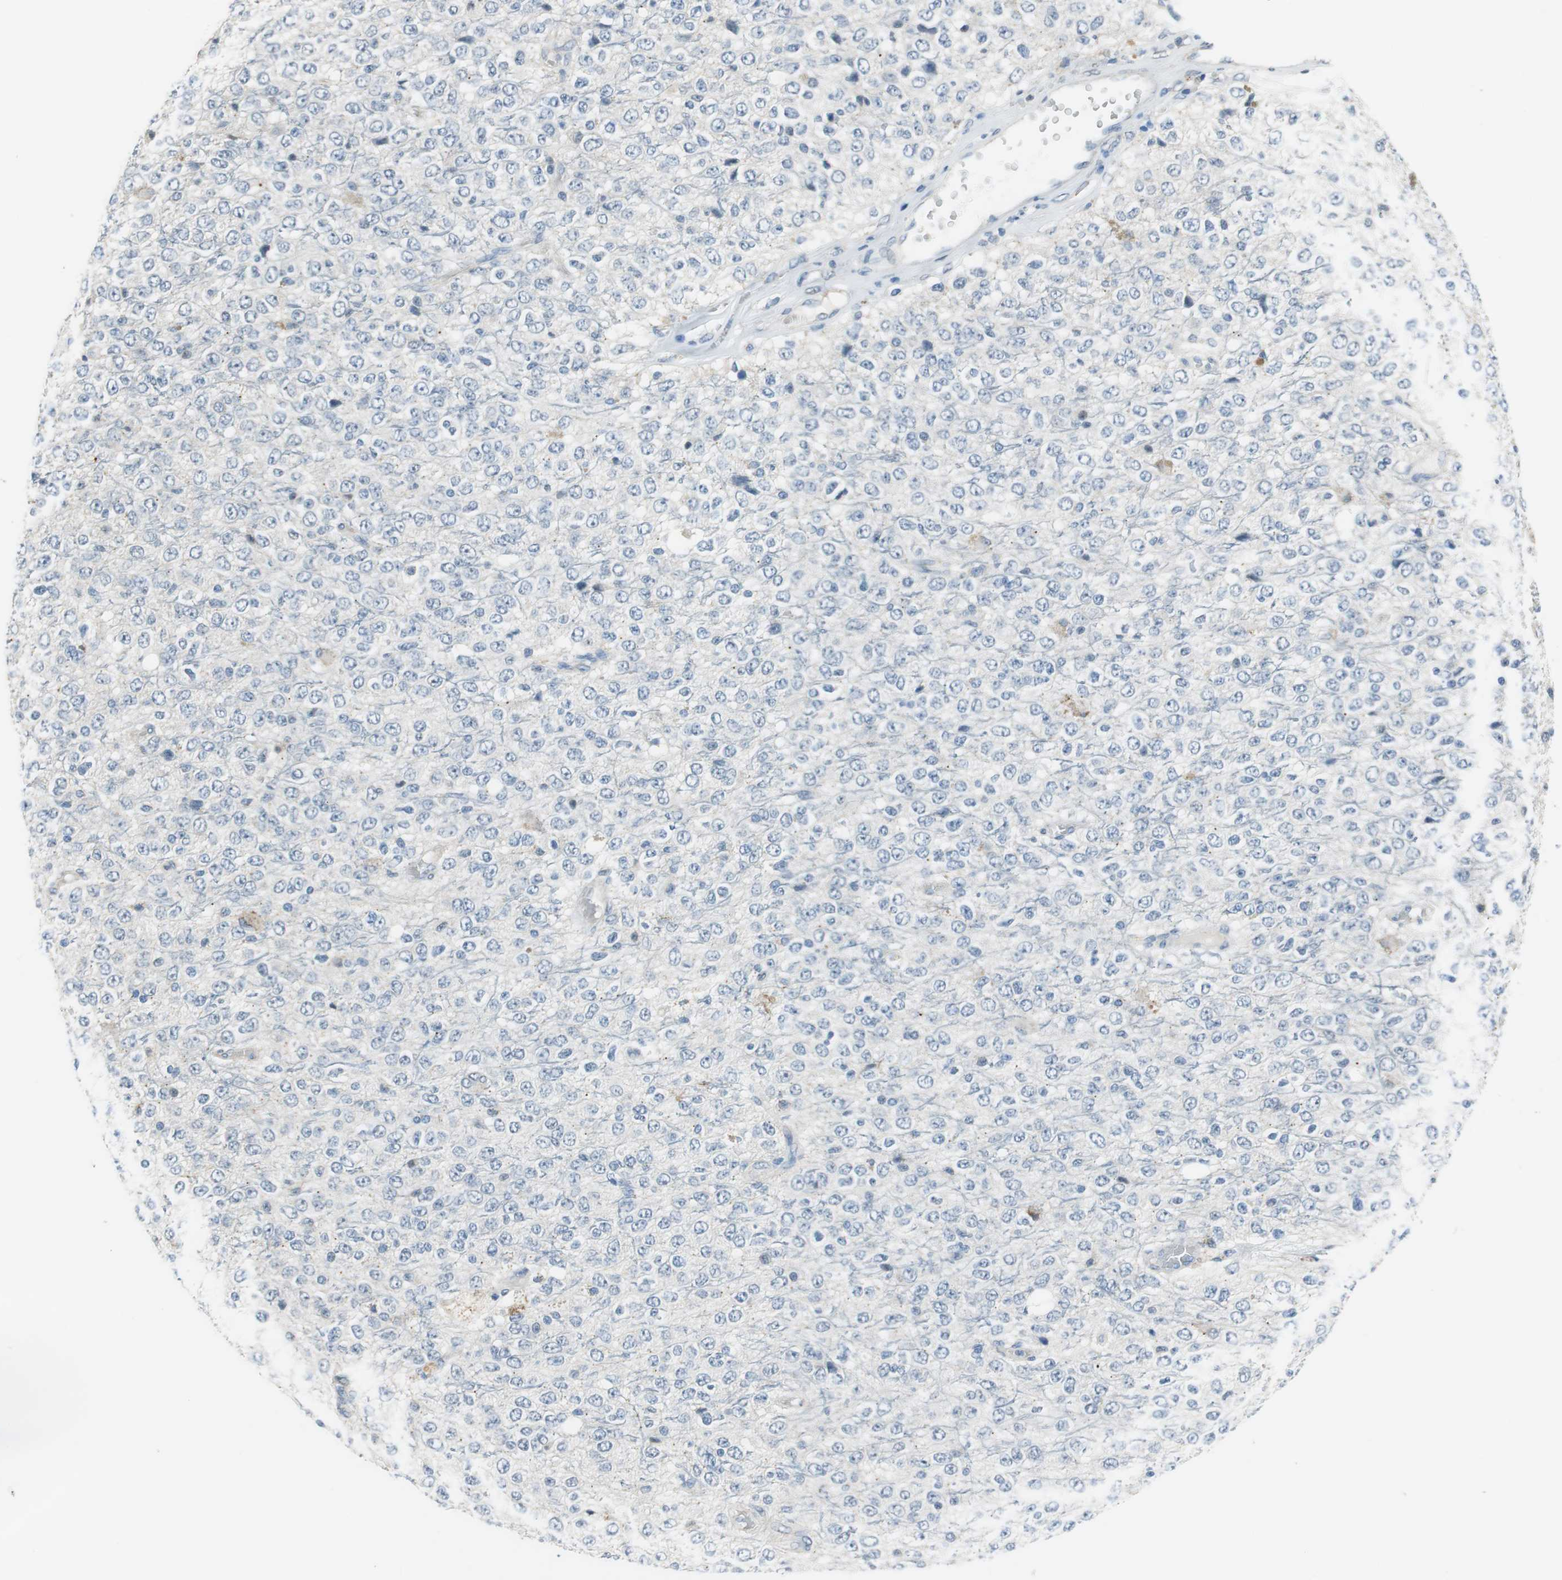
{"staining": {"intensity": "negative", "quantity": "none", "location": "none"}, "tissue": "glioma", "cell_type": "Tumor cells", "image_type": "cancer", "snomed": [{"axis": "morphology", "description": "Glioma, malignant, High grade"}, {"axis": "topography", "description": "pancreas cauda"}], "caption": "This is a histopathology image of immunohistochemistry (IHC) staining of malignant glioma (high-grade), which shows no staining in tumor cells.", "gene": "ALDH4A1", "patient": {"sex": "male", "age": 60}}